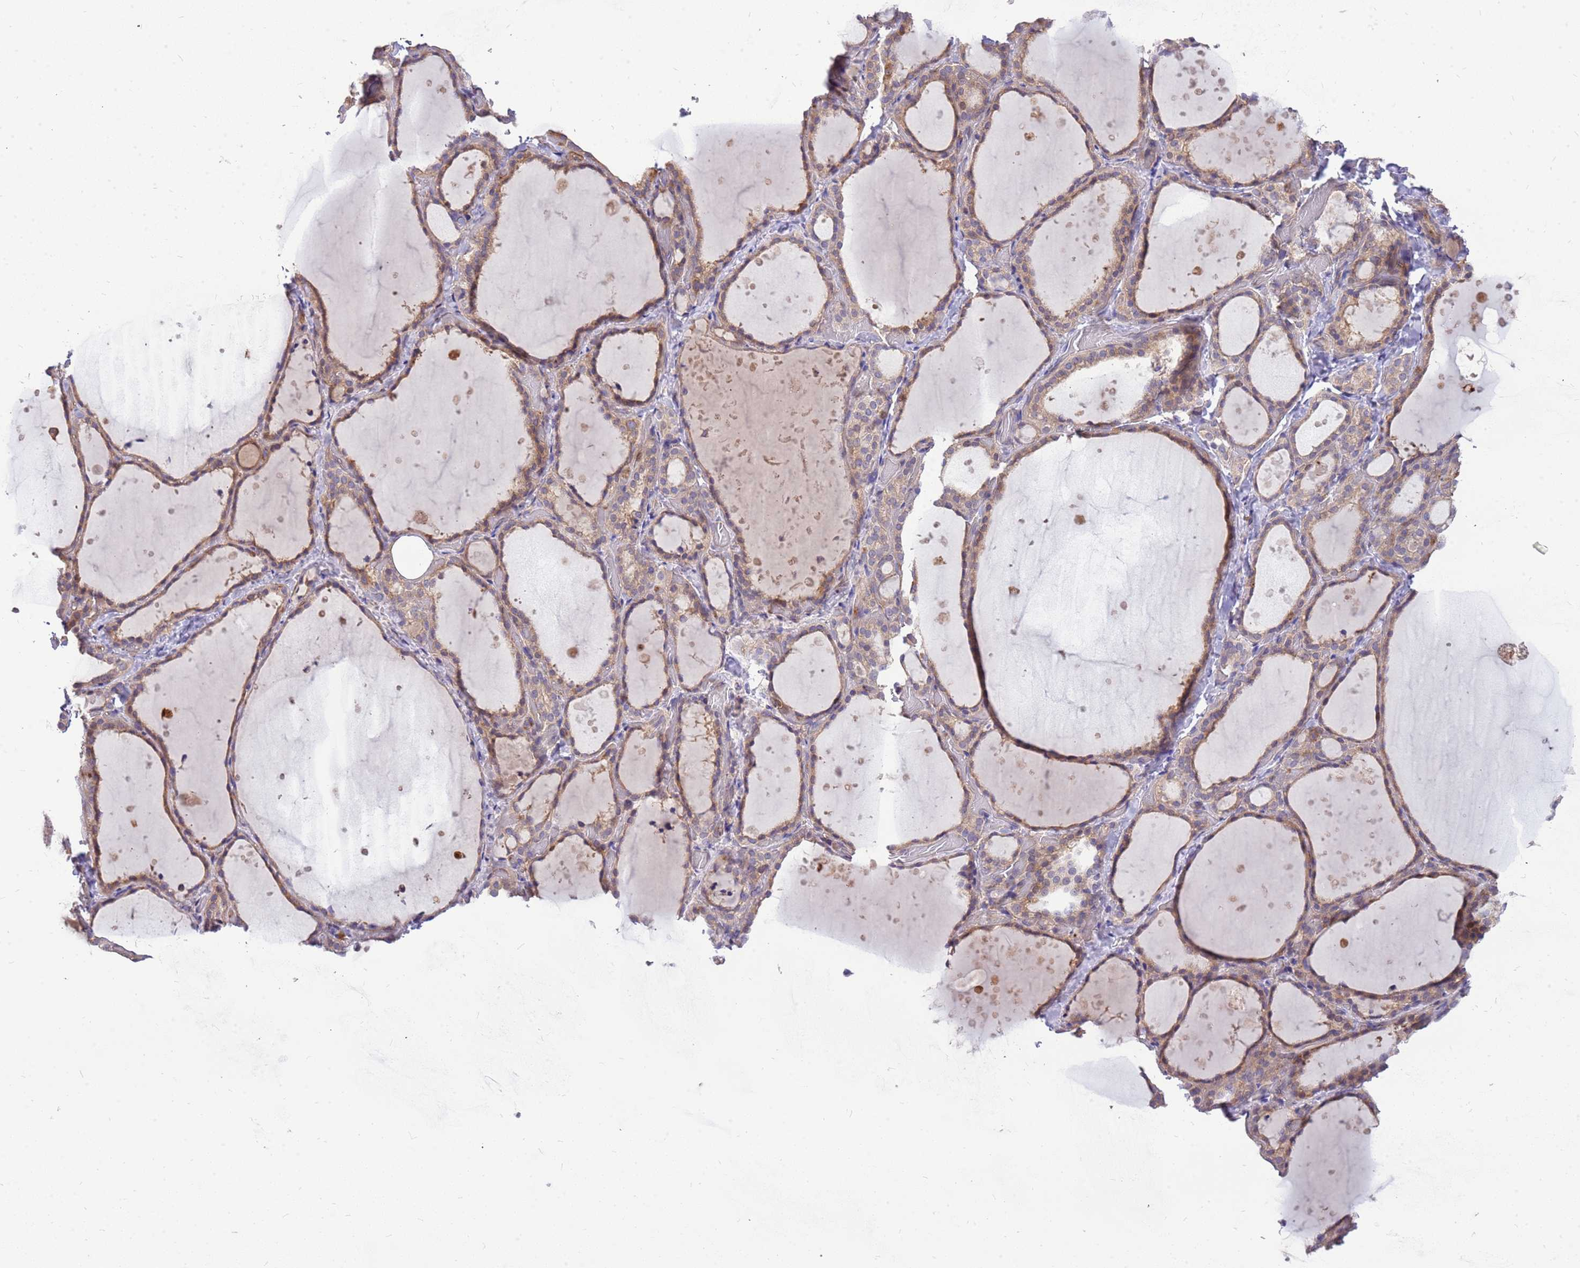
{"staining": {"intensity": "weak", "quantity": ">75%", "location": "cytoplasmic/membranous"}, "tissue": "thyroid gland", "cell_type": "Glandular cells", "image_type": "normal", "snomed": [{"axis": "morphology", "description": "Normal tissue, NOS"}, {"axis": "topography", "description": "Thyroid gland"}], "caption": "Protein analysis of benign thyroid gland demonstrates weak cytoplasmic/membranous positivity in approximately >75% of glandular cells.", "gene": "MVD", "patient": {"sex": "female", "age": 44}}